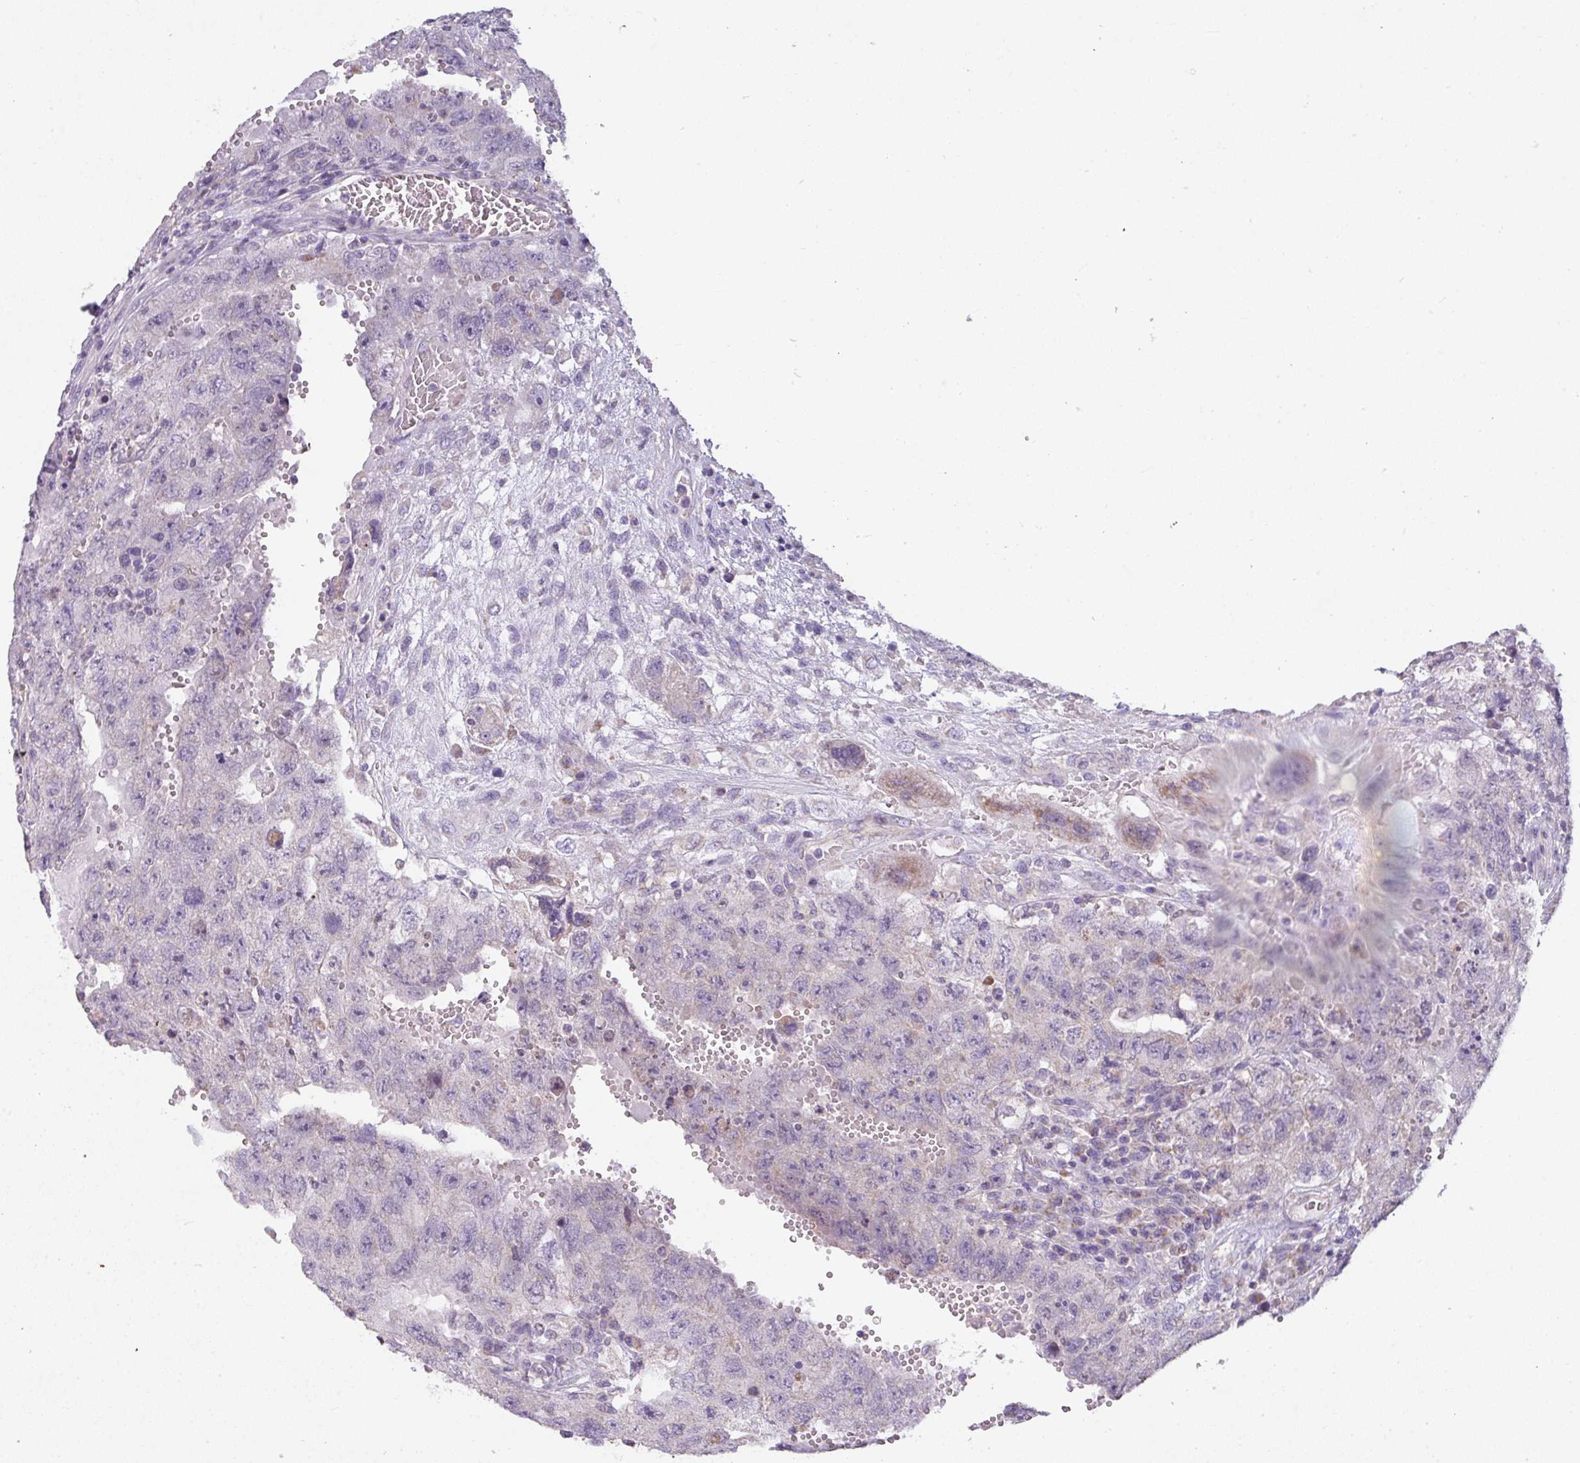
{"staining": {"intensity": "moderate", "quantity": "<25%", "location": "cytoplasmic/membranous"}, "tissue": "testis cancer", "cell_type": "Tumor cells", "image_type": "cancer", "snomed": [{"axis": "morphology", "description": "Carcinoma, Embryonal, NOS"}, {"axis": "topography", "description": "Testis"}], "caption": "Protein positivity by immunohistochemistry (IHC) reveals moderate cytoplasmic/membranous positivity in about <25% of tumor cells in testis cancer (embryonal carcinoma). Using DAB (brown) and hematoxylin (blue) stains, captured at high magnification using brightfield microscopy.", "gene": "PALS2", "patient": {"sex": "male", "age": 26}}